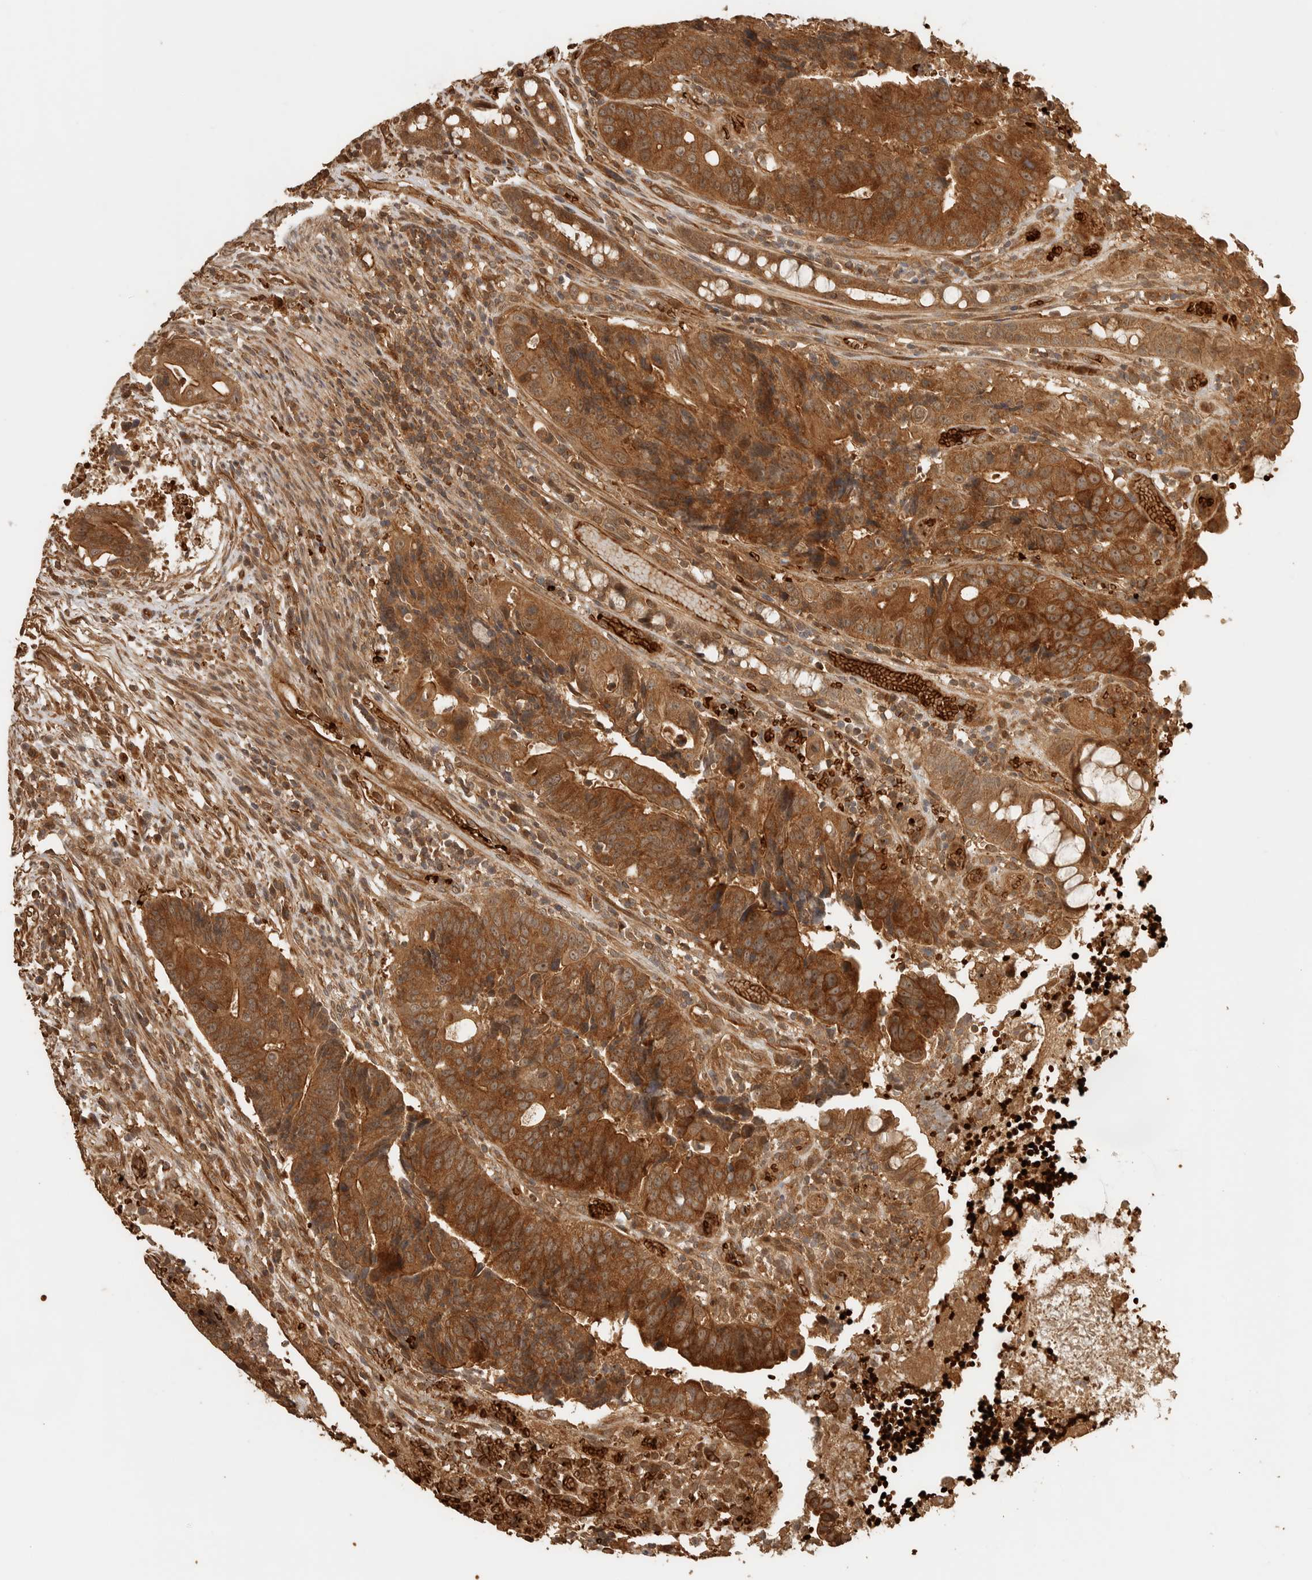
{"staining": {"intensity": "strong", "quantity": ">75%", "location": "cytoplasmic/membranous"}, "tissue": "colorectal cancer", "cell_type": "Tumor cells", "image_type": "cancer", "snomed": [{"axis": "morphology", "description": "Adenocarcinoma, NOS"}, {"axis": "topography", "description": "Colon"}], "caption": "The immunohistochemical stain labels strong cytoplasmic/membranous expression in tumor cells of adenocarcinoma (colorectal) tissue.", "gene": "OTUD6B", "patient": {"sex": "female", "age": 57}}